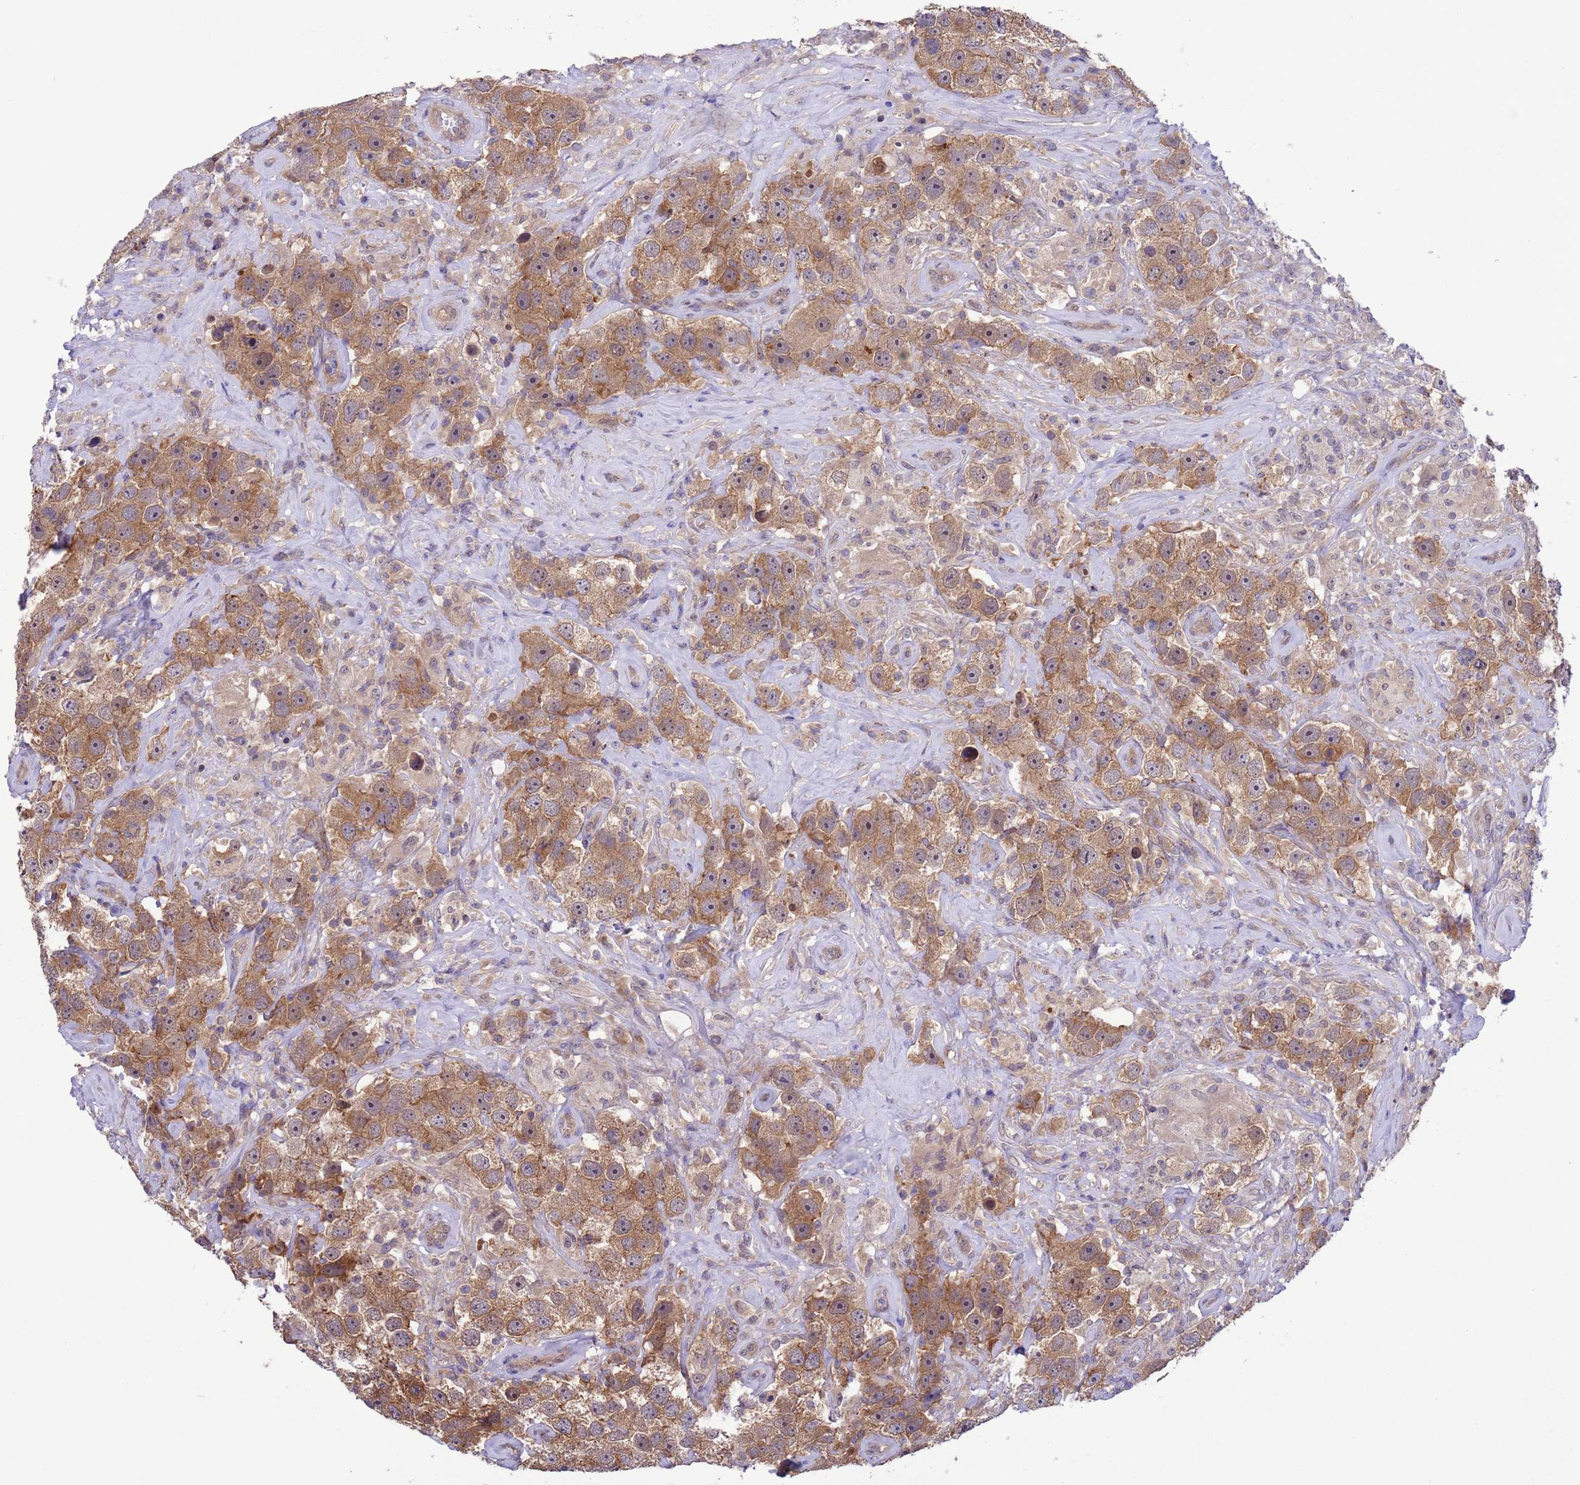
{"staining": {"intensity": "moderate", "quantity": ">75%", "location": "cytoplasmic/membranous,nuclear"}, "tissue": "testis cancer", "cell_type": "Tumor cells", "image_type": "cancer", "snomed": [{"axis": "morphology", "description": "Seminoma, NOS"}, {"axis": "topography", "description": "Testis"}], "caption": "Protein staining shows moderate cytoplasmic/membranous and nuclear positivity in approximately >75% of tumor cells in seminoma (testis). (brown staining indicates protein expression, while blue staining denotes nuclei).", "gene": "ZNF461", "patient": {"sex": "male", "age": 49}}